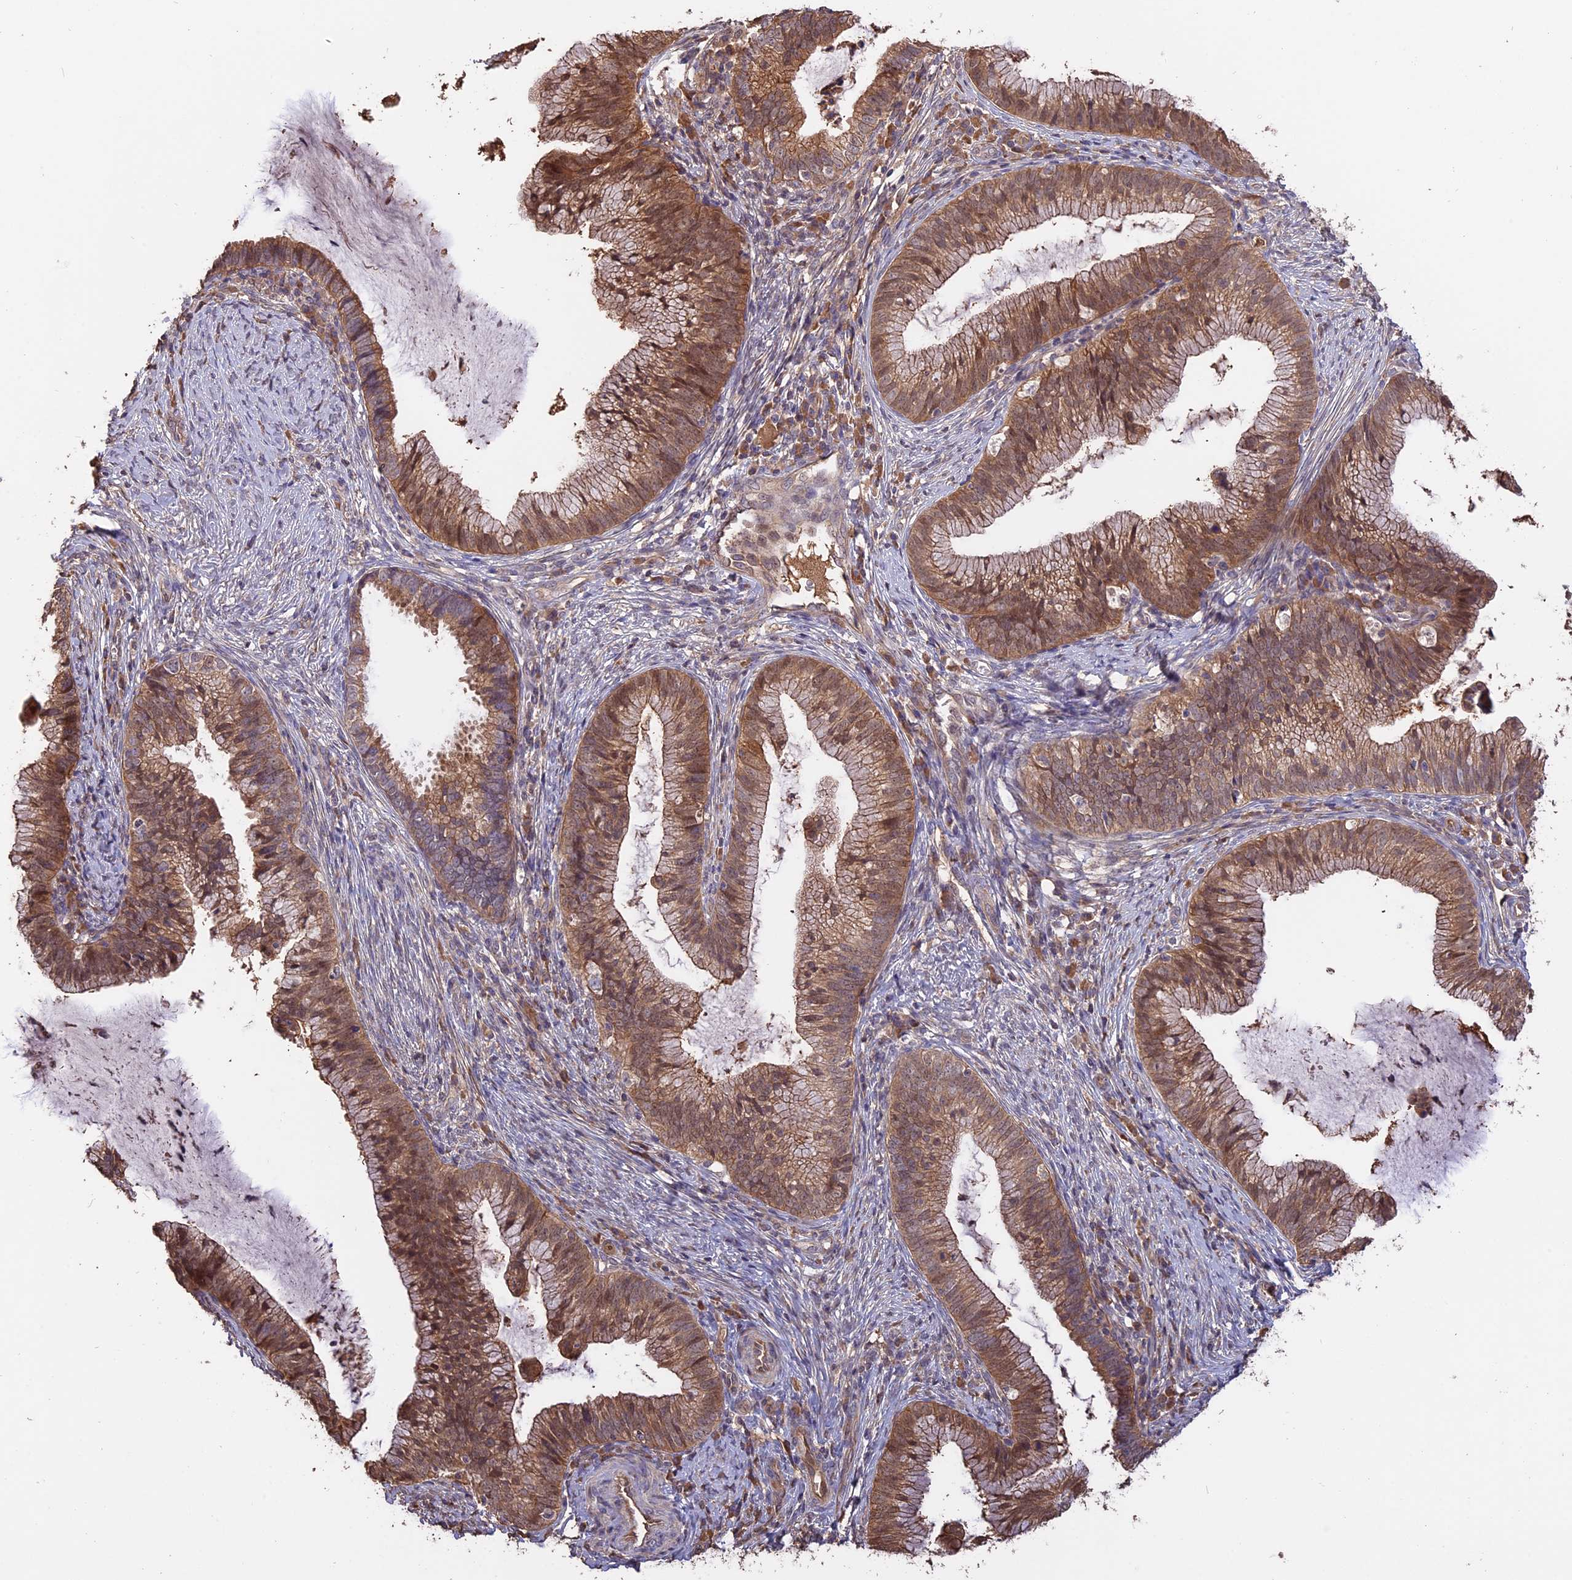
{"staining": {"intensity": "moderate", "quantity": ">75%", "location": "cytoplasmic/membranous,nuclear"}, "tissue": "cervical cancer", "cell_type": "Tumor cells", "image_type": "cancer", "snomed": [{"axis": "morphology", "description": "Adenocarcinoma, NOS"}, {"axis": "topography", "description": "Cervix"}], "caption": "Cervical cancer (adenocarcinoma) stained with a brown dye exhibits moderate cytoplasmic/membranous and nuclear positive positivity in about >75% of tumor cells.", "gene": "RASAL1", "patient": {"sex": "female", "age": 36}}